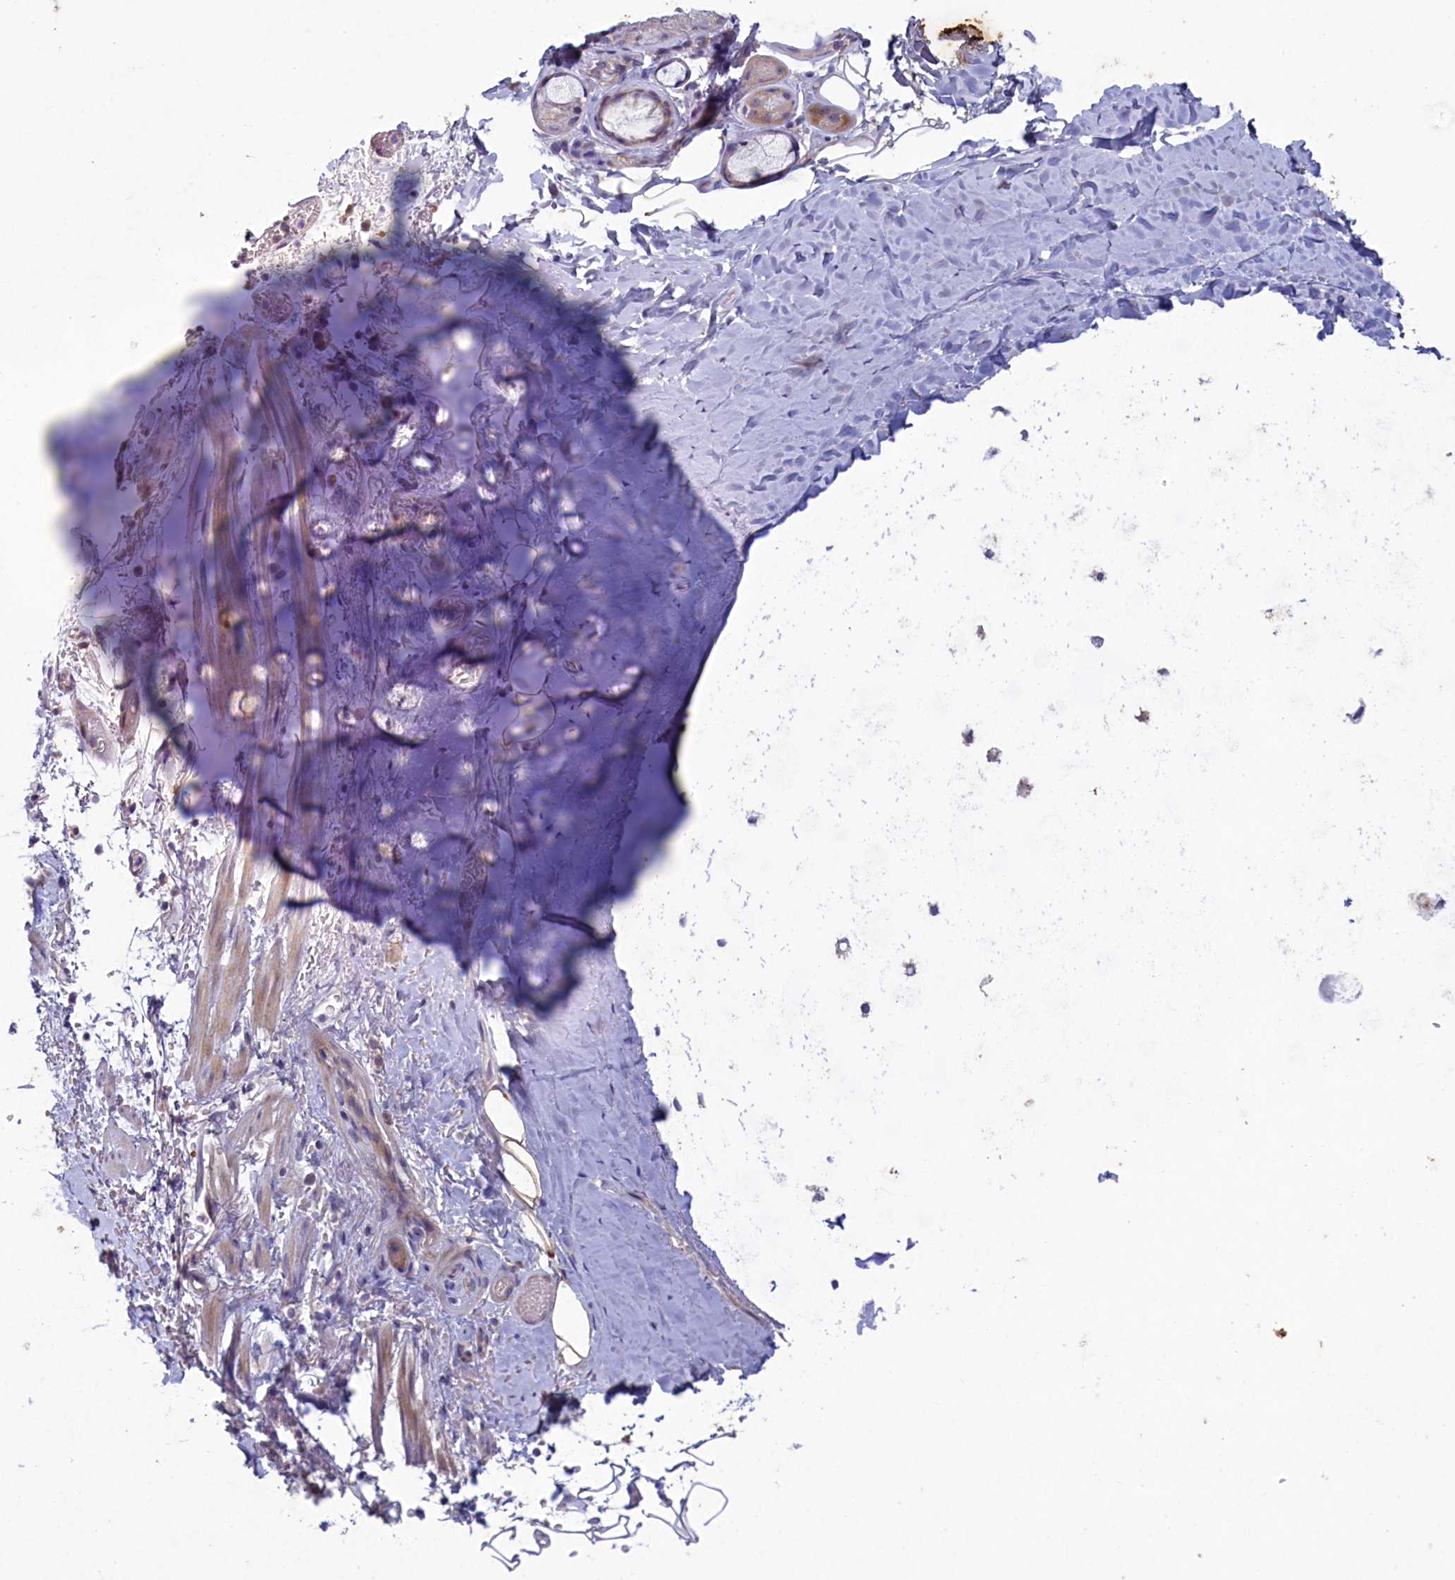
{"staining": {"intensity": "weak", "quantity": "25%-75%", "location": "cytoplasmic/membranous"}, "tissue": "adipose tissue", "cell_type": "Adipocytes", "image_type": "normal", "snomed": [{"axis": "morphology", "description": "Normal tissue, NOS"}, {"axis": "topography", "description": "Lymph node"}, {"axis": "topography", "description": "Bronchus"}], "caption": "Human adipose tissue stained with a brown dye exhibits weak cytoplasmic/membranous positive positivity in about 25%-75% of adipocytes.", "gene": "PLEKHG6", "patient": {"sex": "male", "age": 63}}